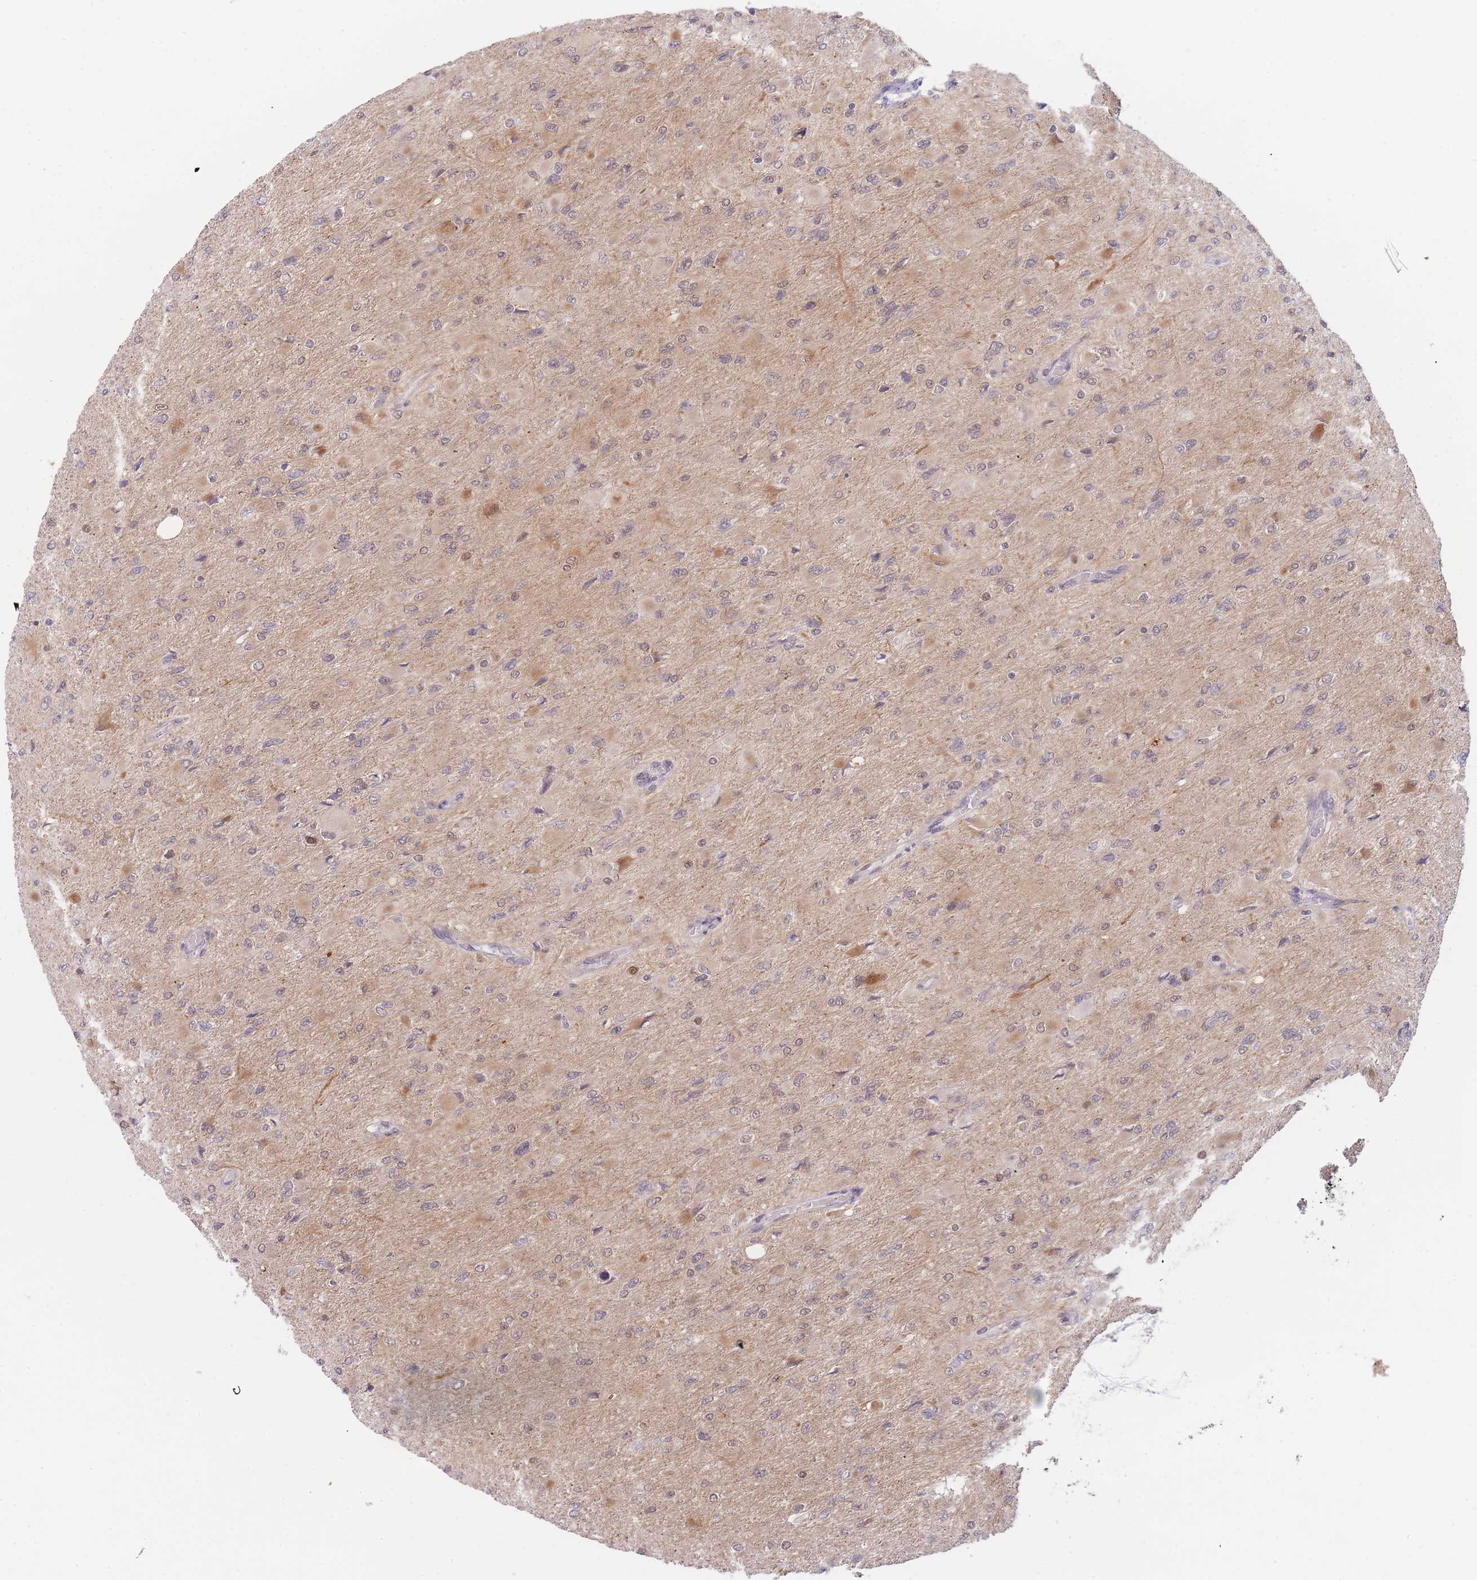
{"staining": {"intensity": "moderate", "quantity": "<25%", "location": "cytoplasmic/membranous"}, "tissue": "glioma", "cell_type": "Tumor cells", "image_type": "cancer", "snomed": [{"axis": "morphology", "description": "Glioma, malignant, High grade"}, {"axis": "topography", "description": "Cerebral cortex"}], "caption": "Immunohistochemical staining of glioma displays low levels of moderate cytoplasmic/membranous expression in about <25% of tumor cells.", "gene": "DEAF1", "patient": {"sex": "female", "age": 36}}